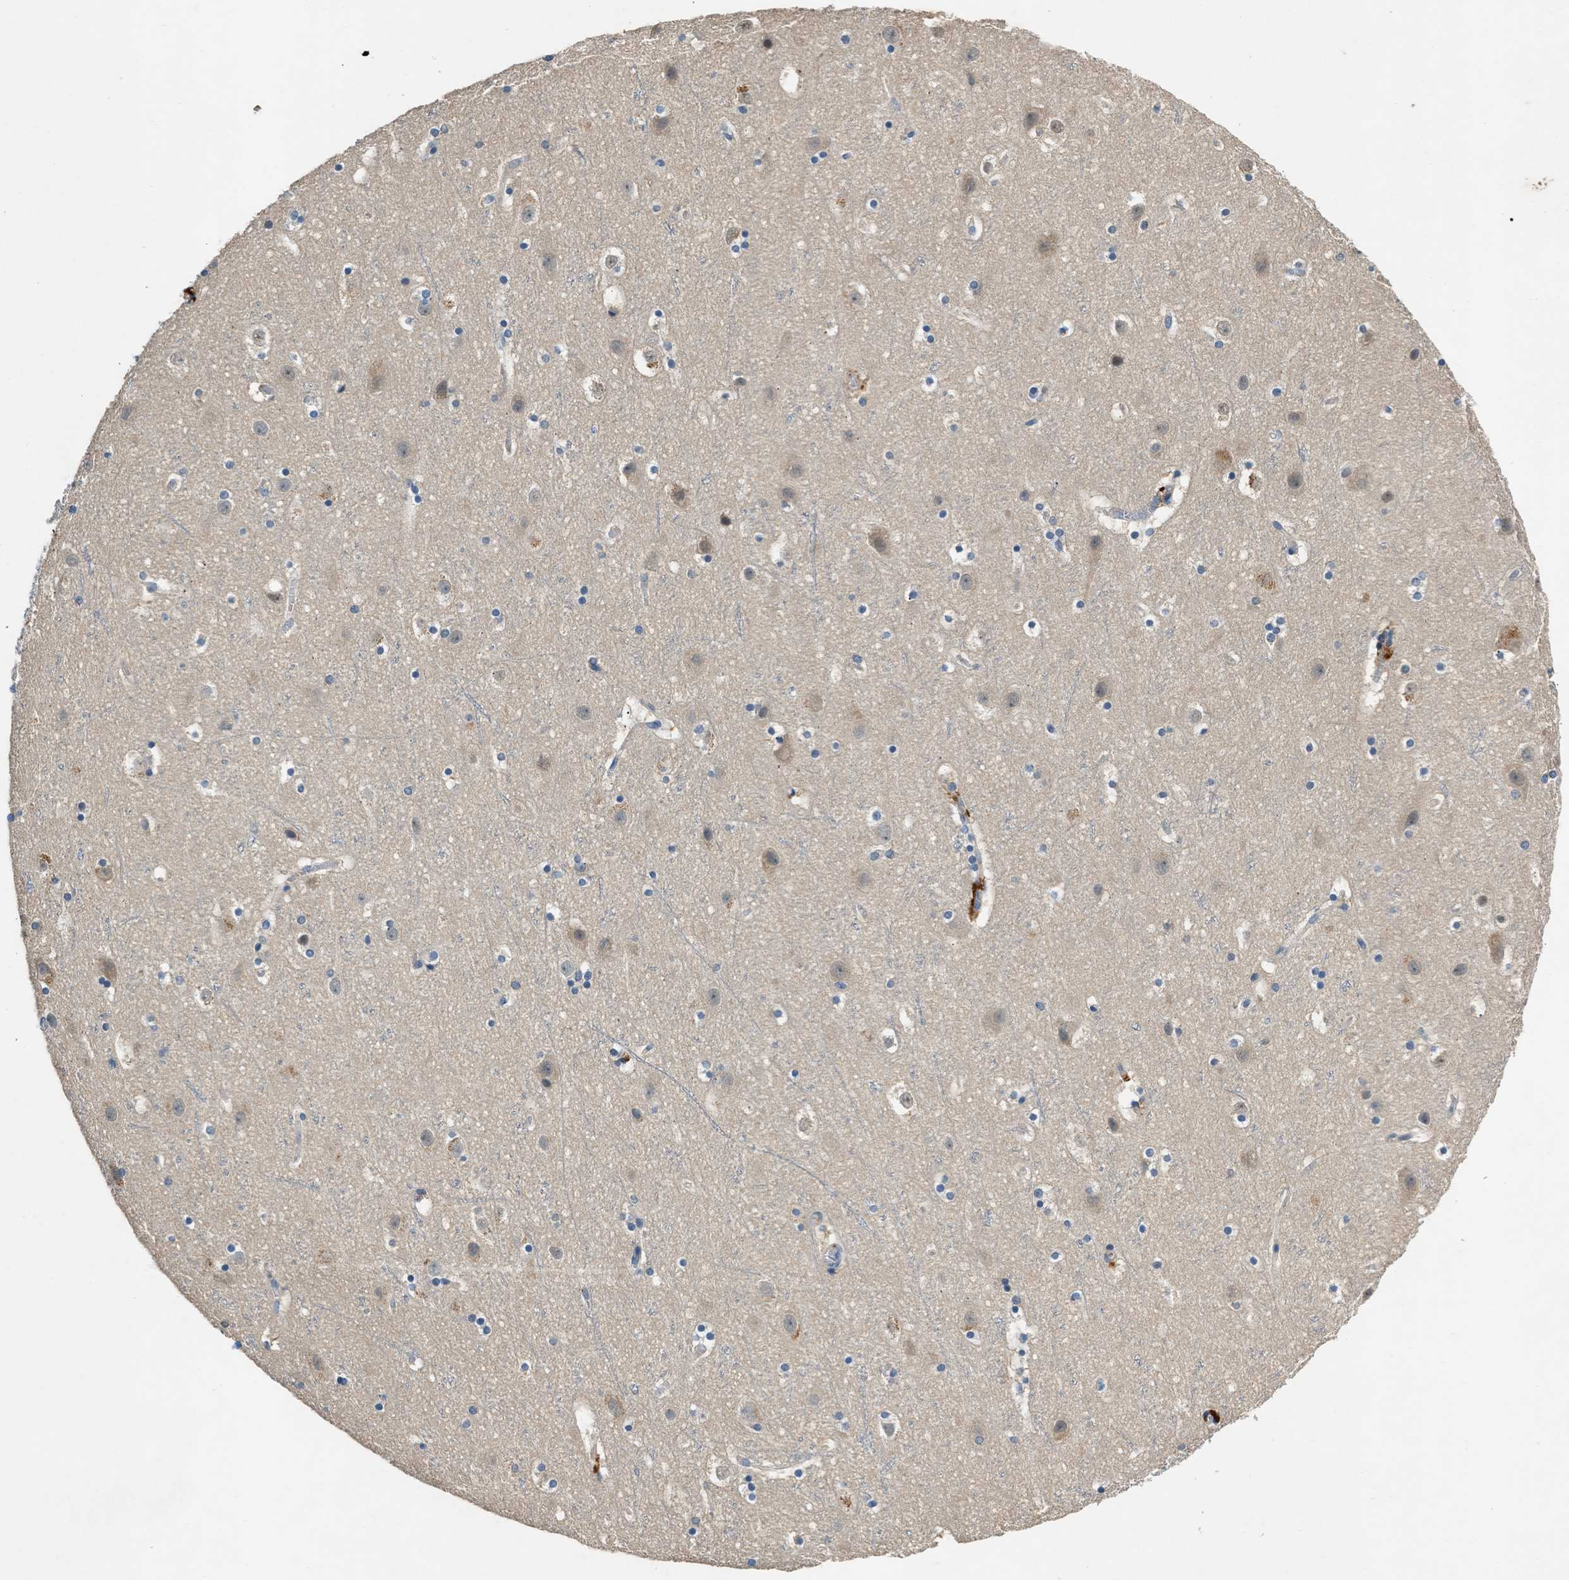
{"staining": {"intensity": "weak", "quantity": "25%-75%", "location": "cytoplasmic/membranous"}, "tissue": "cerebral cortex", "cell_type": "Endothelial cells", "image_type": "normal", "snomed": [{"axis": "morphology", "description": "Normal tissue, NOS"}, {"axis": "topography", "description": "Cerebral cortex"}], "caption": "Cerebral cortex stained with DAB (3,3'-diaminobenzidine) immunohistochemistry exhibits low levels of weak cytoplasmic/membranous expression in approximately 25%-75% of endothelial cells. (Stains: DAB (3,3'-diaminobenzidine) in brown, nuclei in blue, Microscopy: brightfield microscopy at high magnification).", "gene": "RWDD2B", "patient": {"sex": "male", "age": 45}}